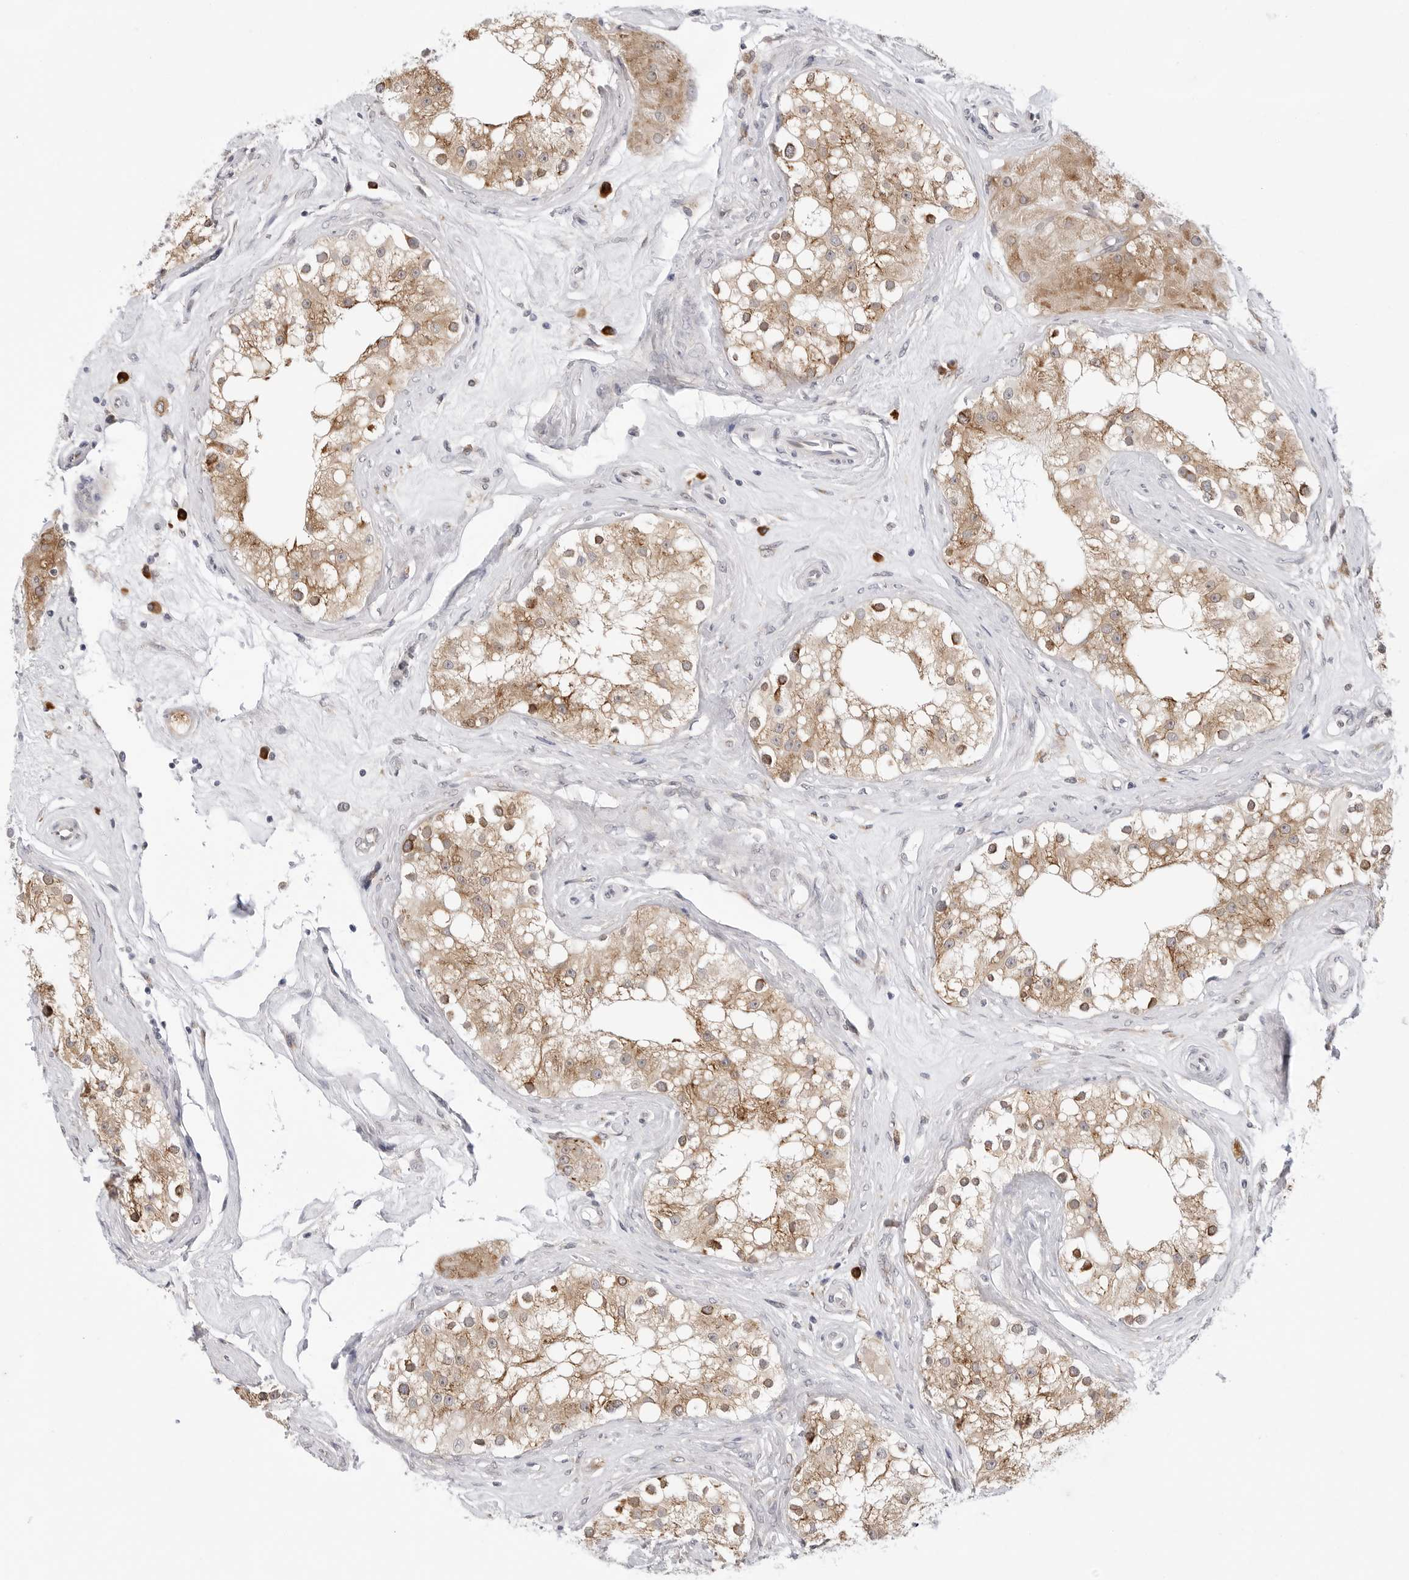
{"staining": {"intensity": "moderate", "quantity": "25%-75%", "location": "cytoplasmic/membranous"}, "tissue": "testis", "cell_type": "Cells in seminiferous ducts", "image_type": "normal", "snomed": [{"axis": "morphology", "description": "Normal tissue, NOS"}, {"axis": "topography", "description": "Testis"}], "caption": "High-magnification brightfield microscopy of normal testis stained with DAB (brown) and counterstained with hematoxylin (blue). cells in seminiferous ducts exhibit moderate cytoplasmic/membranous positivity is seen in approximately25%-75% of cells. (IHC, brightfield microscopy, high magnification).", "gene": "RPN1", "patient": {"sex": "male", "age": 84}}